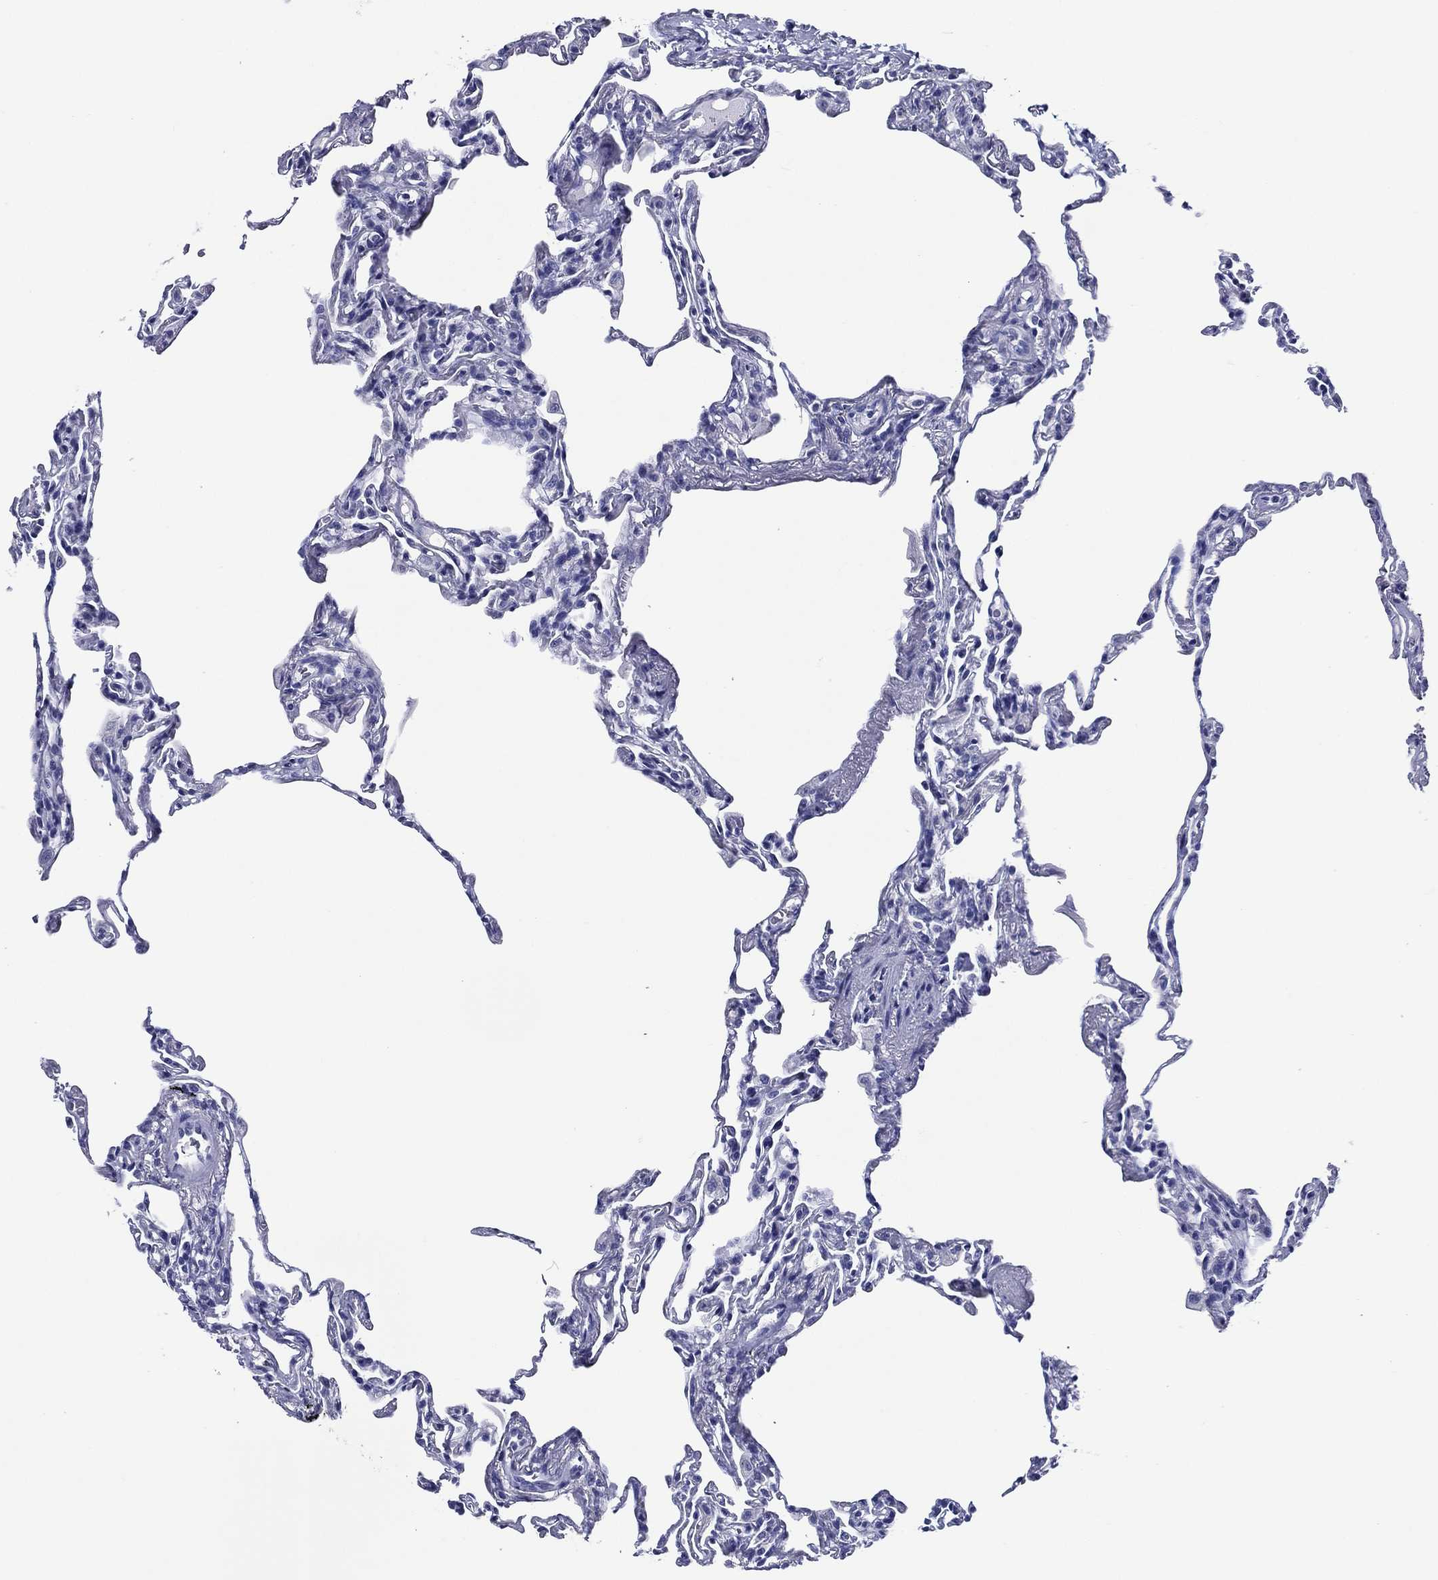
{"staining": {"intensity": "negative", "quantity": "none", "location": "none"}, "tissue": "lung", "cell_type": "Alveolar cells", "image_type": "normal", "snomed": [{"axis": "morphology", "description": "Normal tissue, NOS"}, {"axis": "topography", "description": "Lung"}], "caption": "High magnification brightfield microscopy of normal lung stained with DAB (brown) and counterstained with hematoxylin (blue): alveolar cells show no significant staining. (Brightfield microscopy of DAB (3,3'-diaminobenzidine) IHC at high magnification).", "gene": "ACE2", "patient": {"sex": "female", "age": 57}}